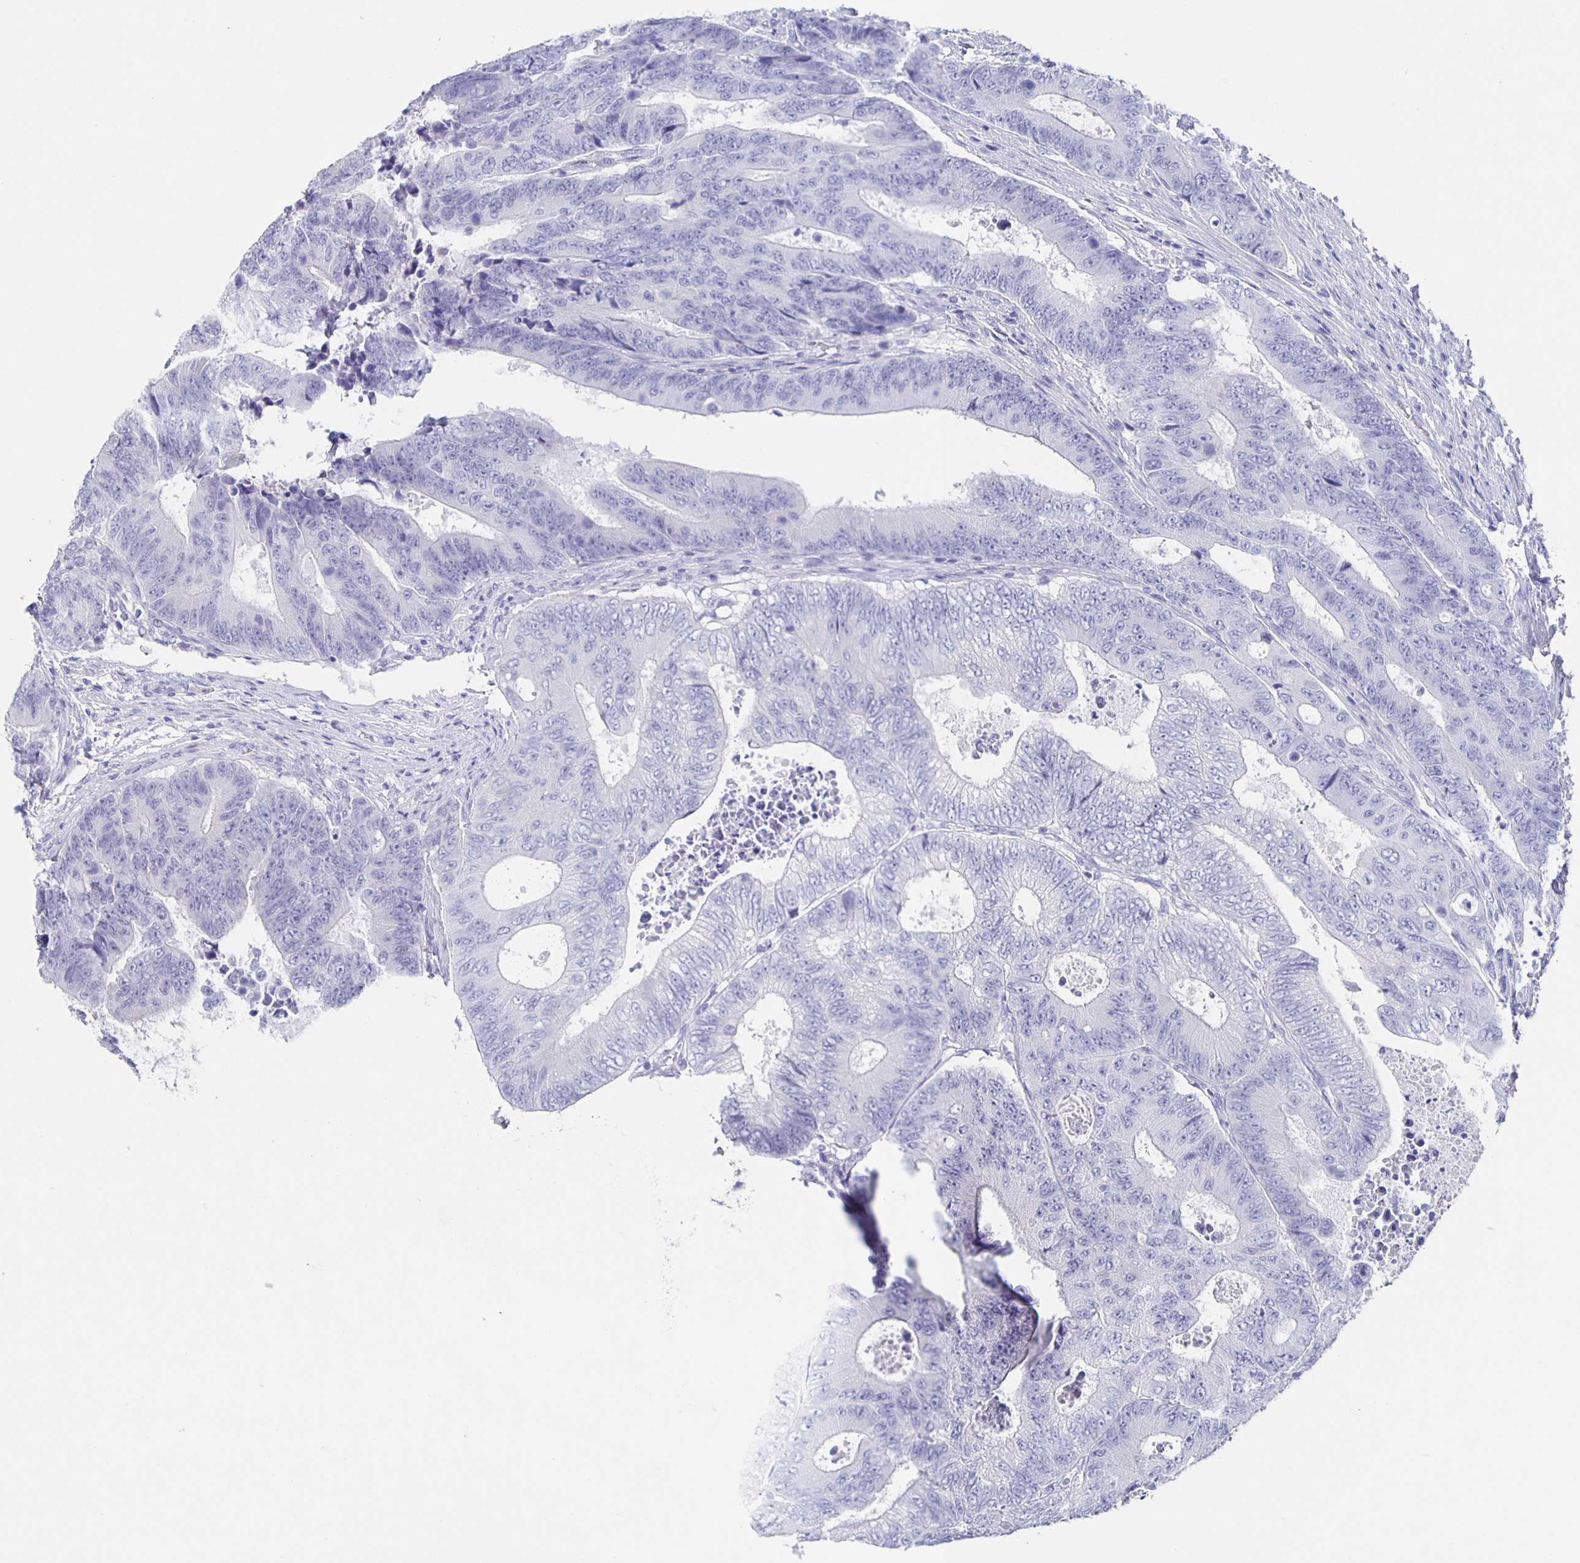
{"staining": {"intensity": "negative", "quantity": "none", "location": "none"}, "tissue": "colorectal cancer", "cell_type": "Tumor cells", "image_type": "cancer", "snomed": [{"axis": "morphology", "description": "Adenocarcinoma, NOS"}, {"axis": "topography", "description": "Colon"}], "caption": "Immunohistochemistry image of colorectal adenocarcinoma stained for a protein (brown), which displays no staining in tumor cells.", "gene": "SLC34A2", "patient": {"sex": "female", "age": 48}}